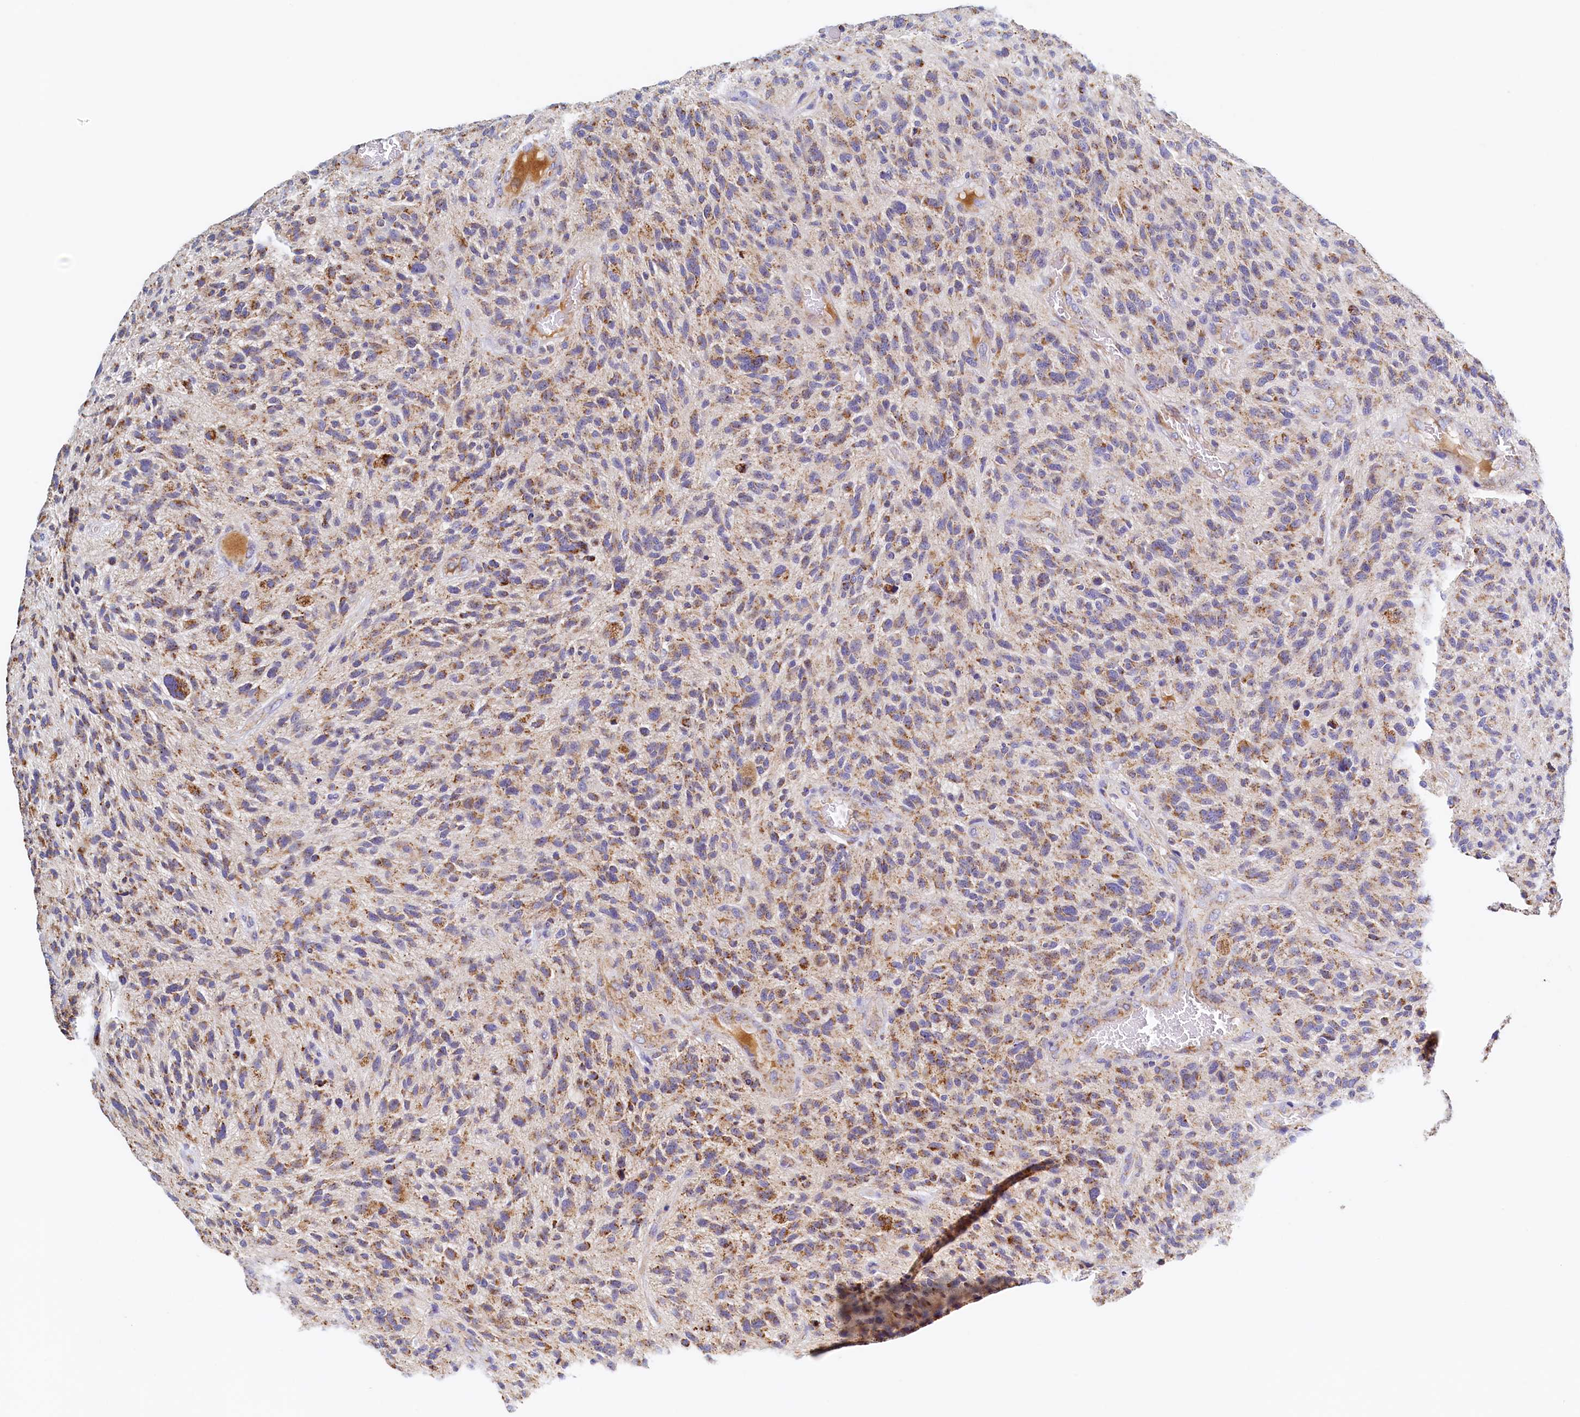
{"staining": {"intensity": "moderate", "quantity": ">75%", "location": "cytoplasmic/membranous"}, "tissue": "glioma", "cell_type": "Tumor cells", "image_type": "cancer", "snomed": [{"axis": "morphology", "description": "Glioma, malignant, High grade"}, {"axis": "topography", "description": "Brain"}], "caption": "There is medium levels of moderate cytoplasmic/membranous expression in tumor cells of glioma, as demonstrated by immunohistochemical staining (brown color).", "gene": "POC1A", "patient": {"sex": "male", "age": 47}}